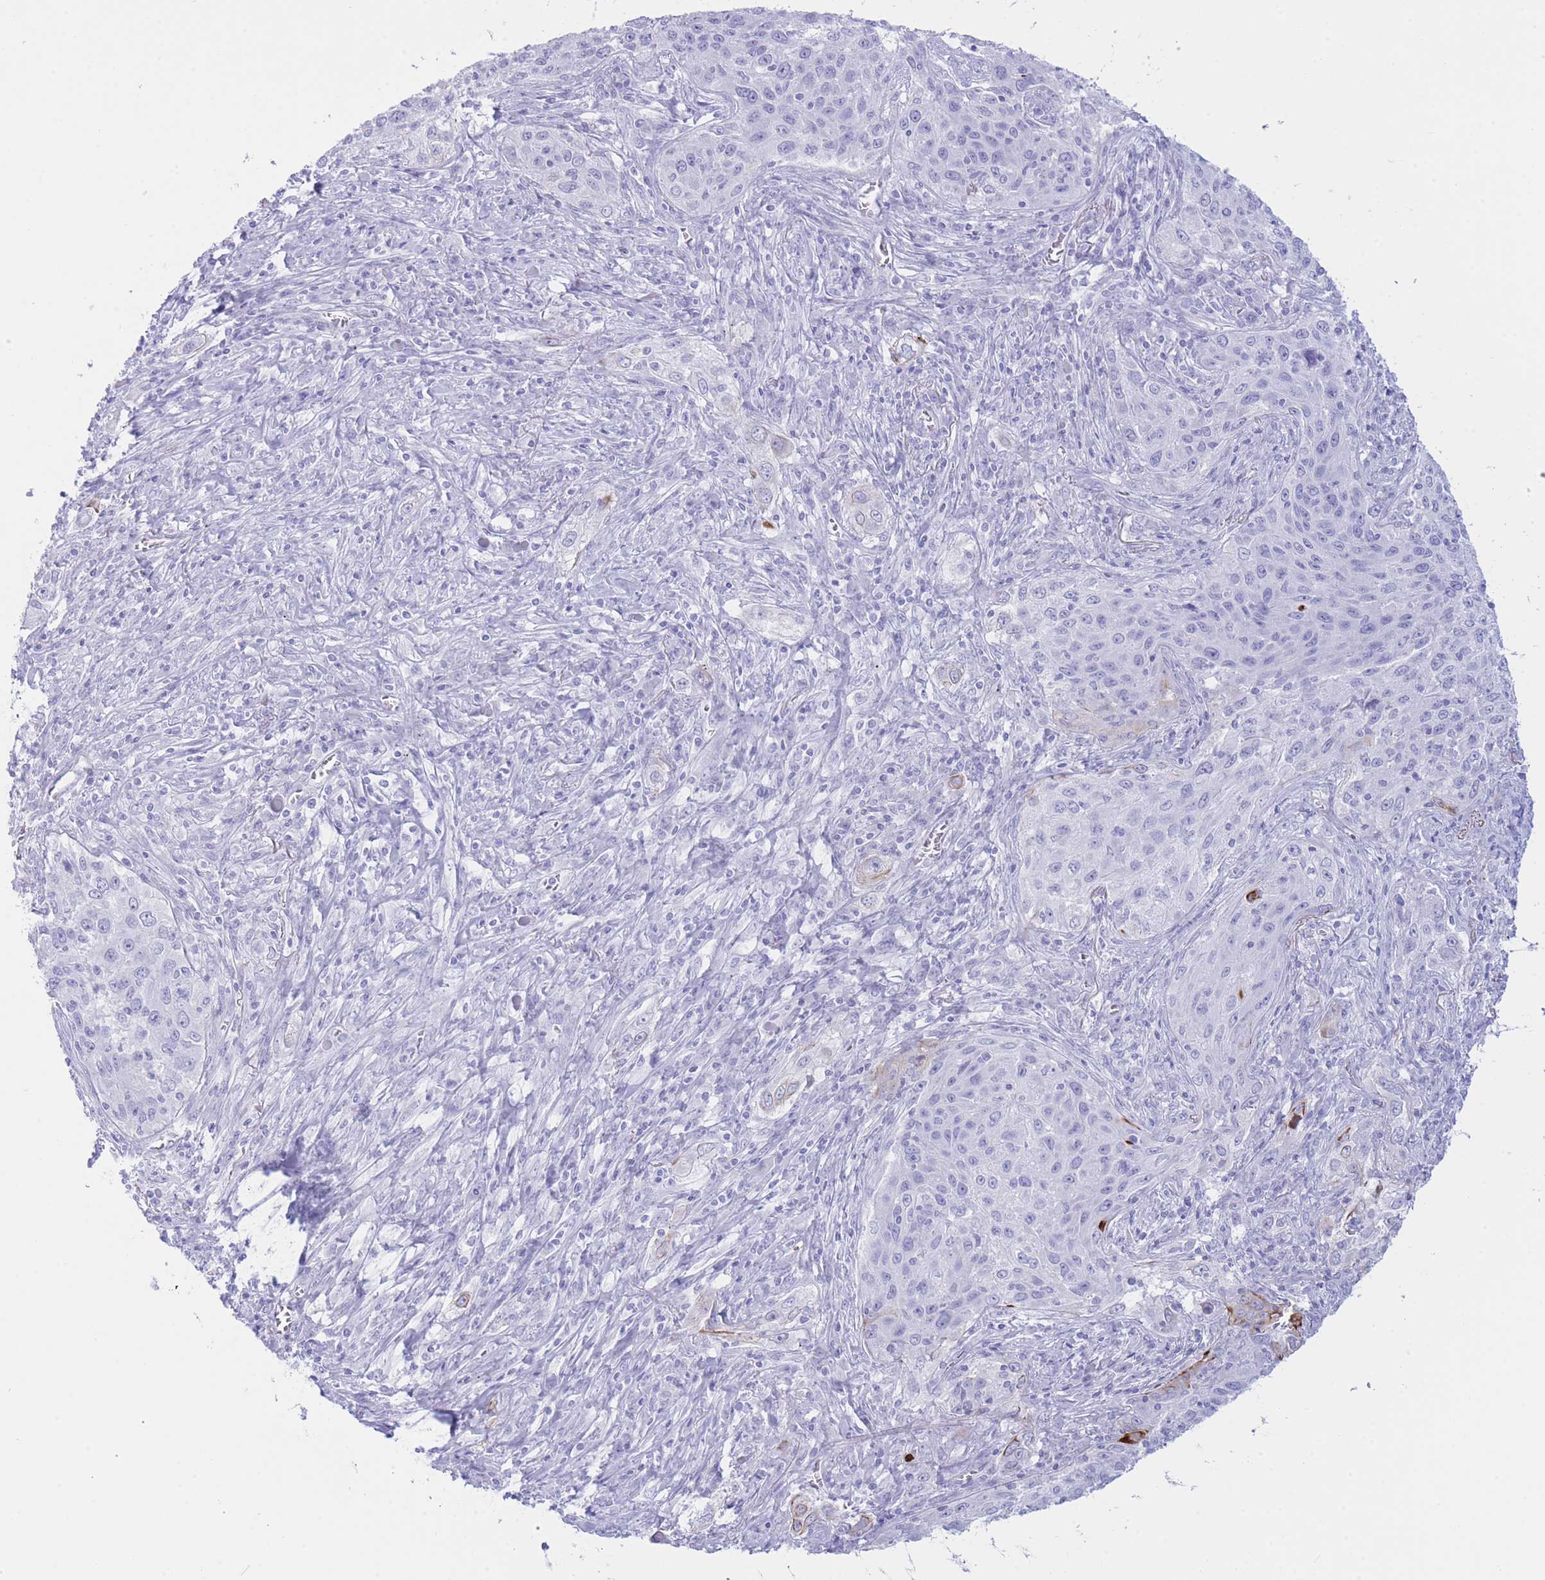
{"staining": {"intensity": "negative", "quantity": "none", "location": "none"}, "tissue": "lung cancer", "cell_type": "Tumor cells", "image_type": "cancer", "snomed": [{"axis": "morphology", "description": "Squamous cell carcinoma, NOS"}, {"axis": "topography", "description": "Lung"}], "caption": "IHC of human lung squamous cell carcinoma displays no staining in tumor cells.", "gene": "VWA8", "patient": {"sex": "female", "age": 69}}